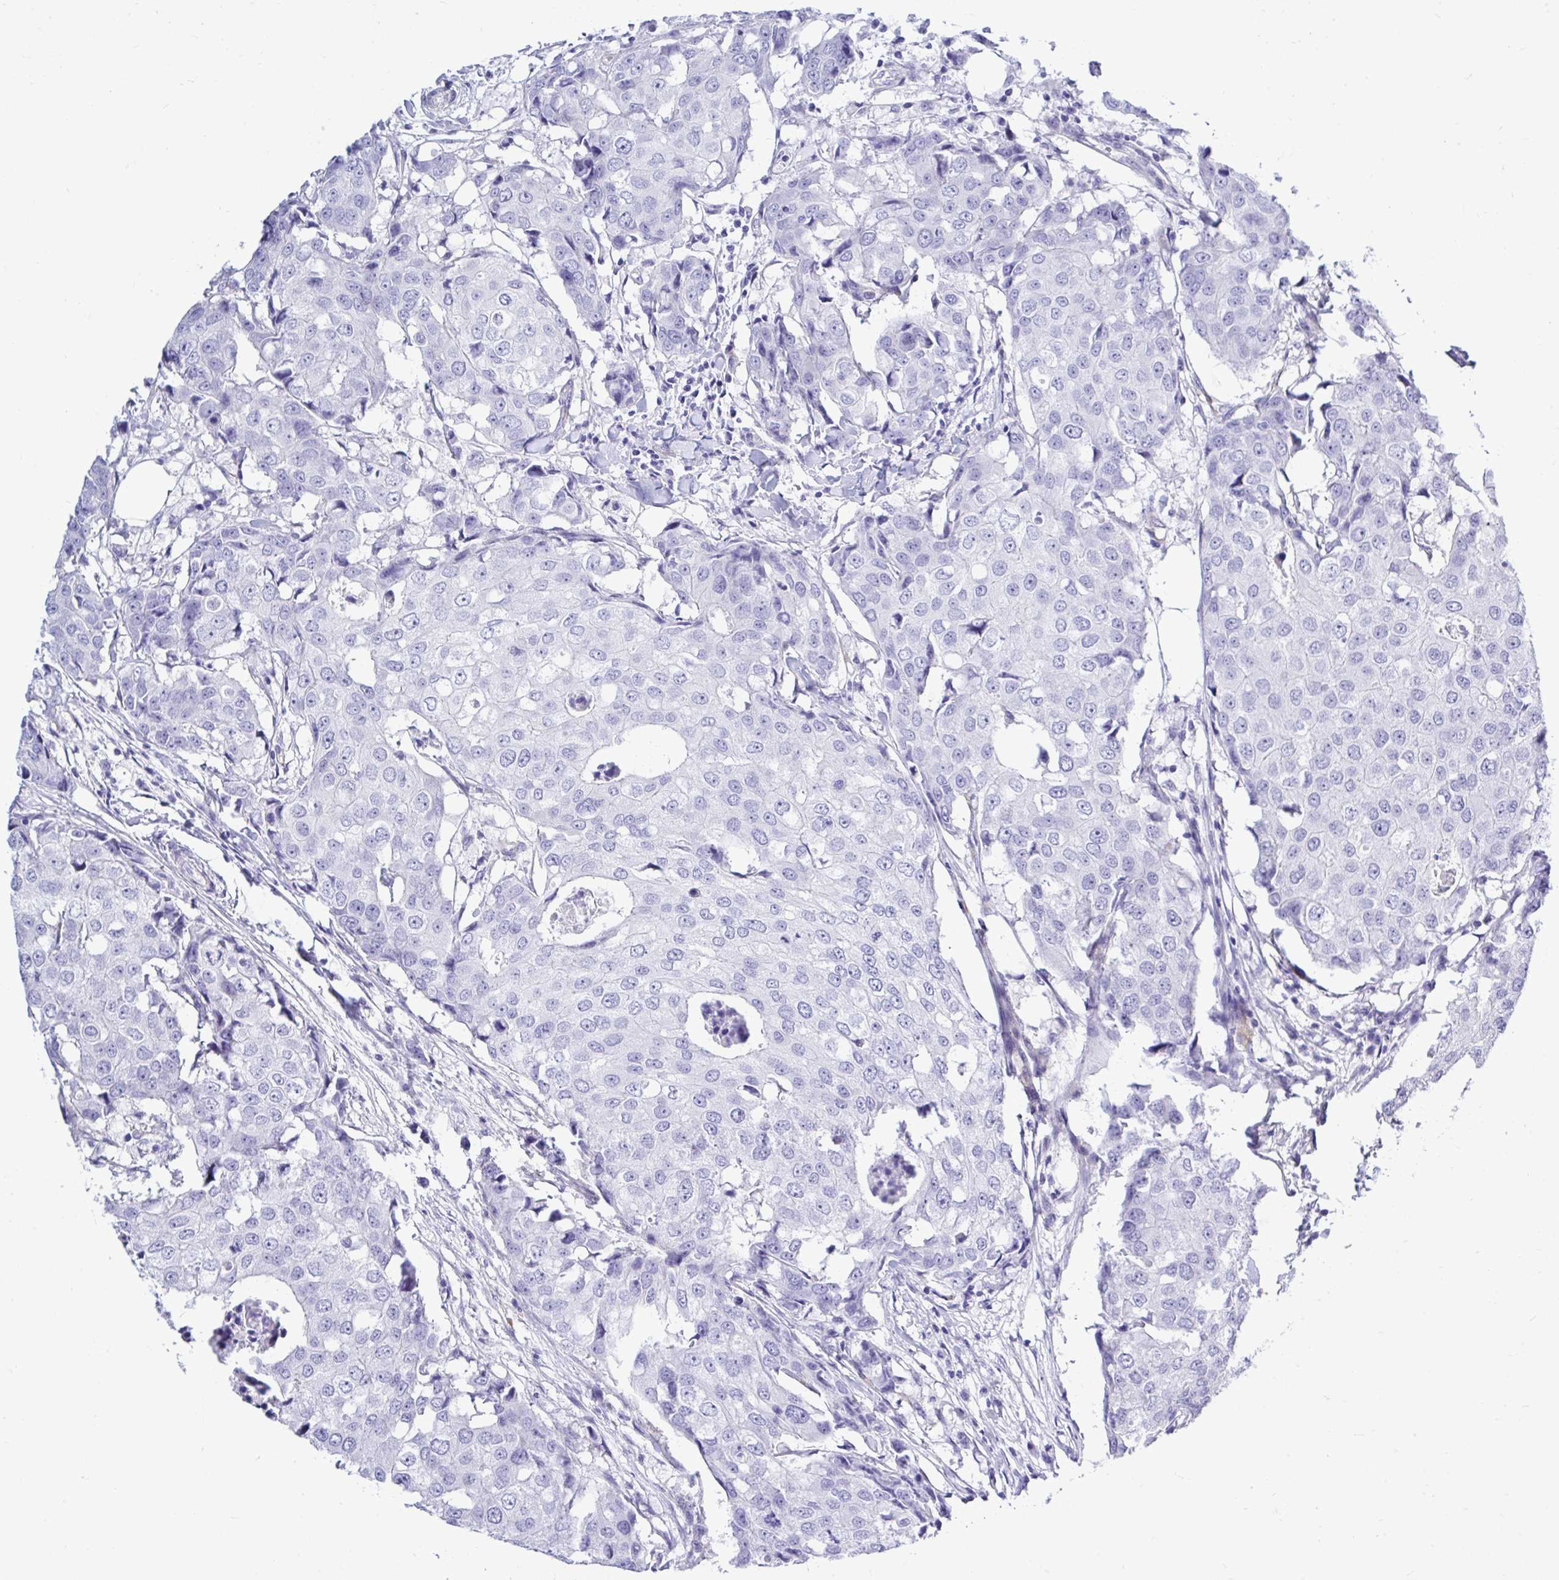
{"staining": {"intensity": "negative", "quantity": "none", "location": "none"}, "tissue": "breast cancer", "cell_type": "Tumor cells", "image_type": "cancer", "snomed": [{"axis": "morphology", "description": "Duct carcinoma"}, {"axis": "topography", "description": "Breast"}], "caption": "This photomicrograph is of invasive ductal carcinoma (breast) stained with IHC to label a protein in brown with the nuclei are counter-stained blue. There is no positivity in tumor cells.", "gene": "ABCG2", "patient": {"sex": "female", "age": 27}}